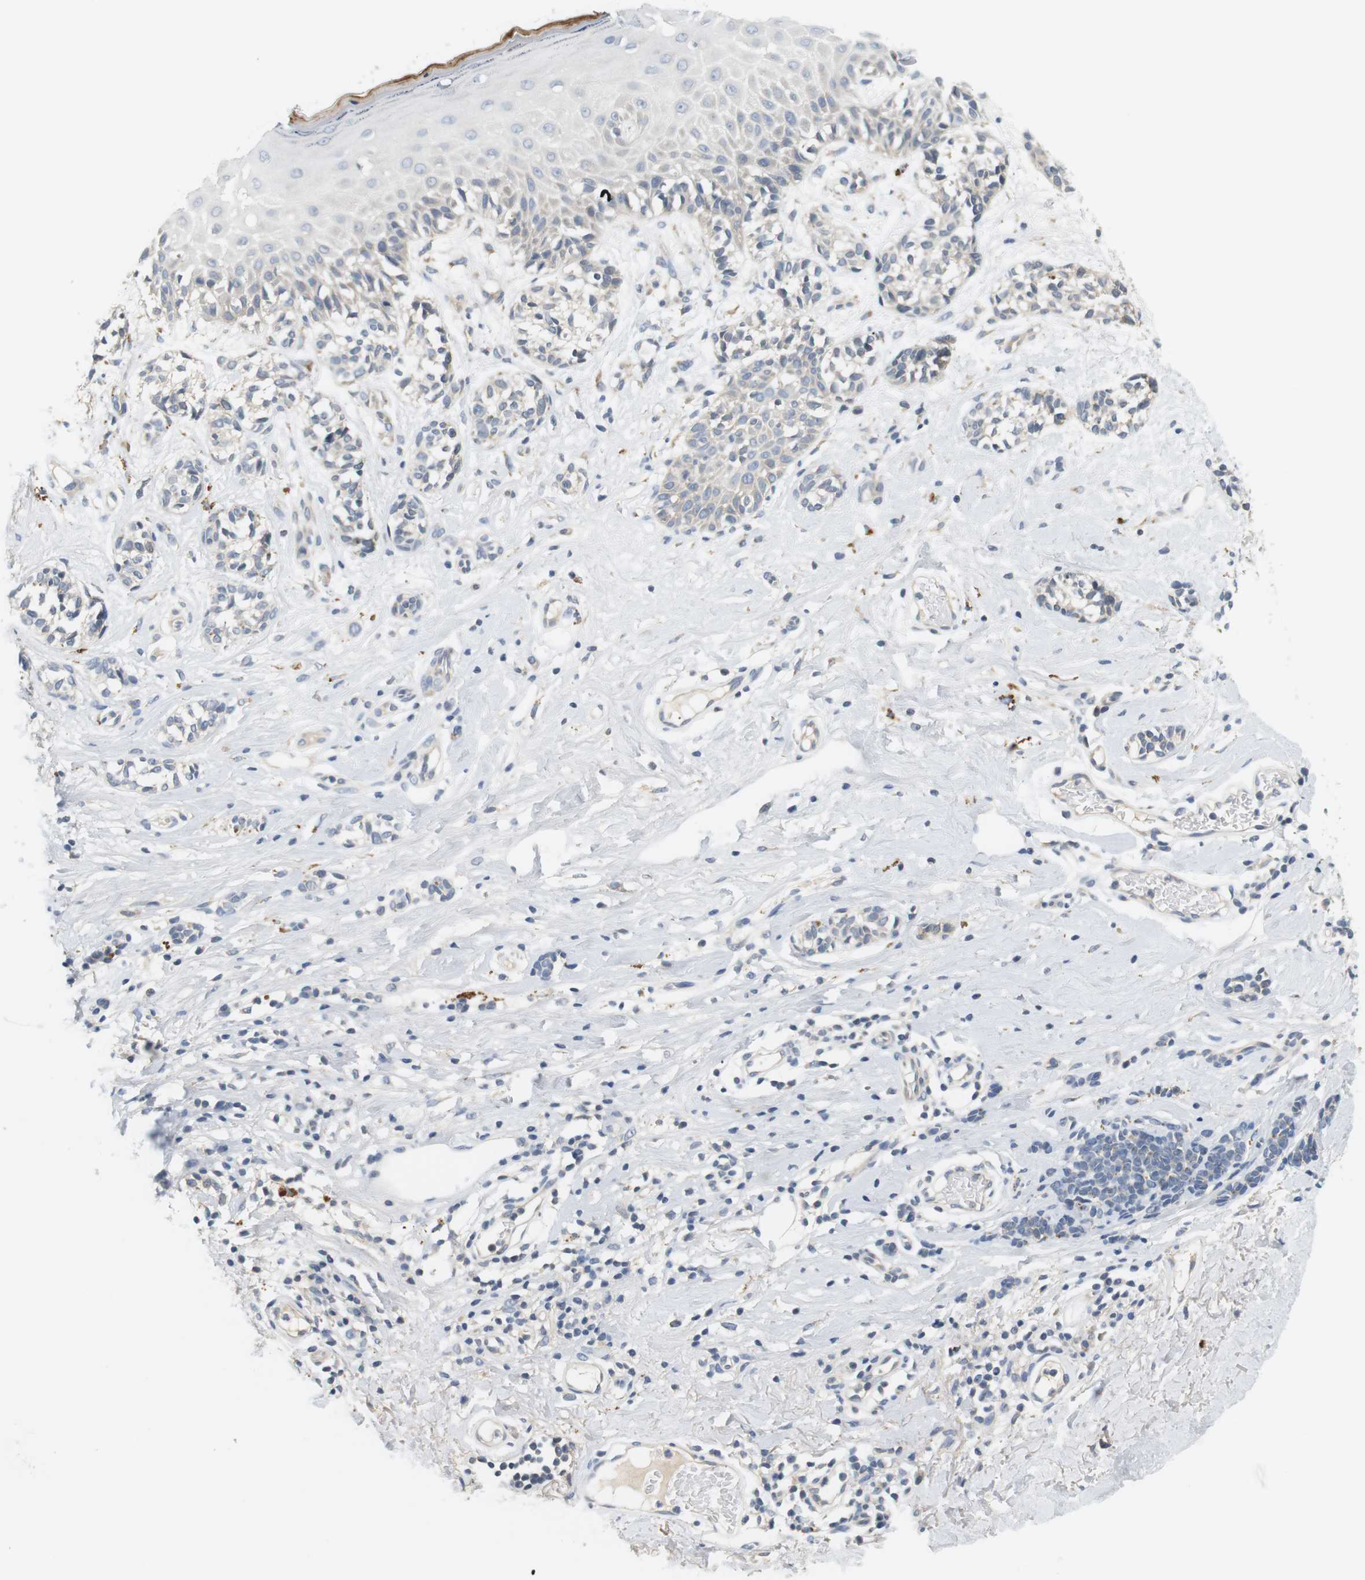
{"staining": {"intensity": "negative", "quantity": "none", "location": "none"}, "tissue": "melanoma", "cell_type": "Tumor cells", "image_type": "cancer", "snomed": [{"axis": "morphology", "description": "Malignant melanoma, NOS"}, {"axis": "topography", "description": "Skin"}], "caption": "High magnification brightfield microscopy of malignant melanoma stained with DAB (brown) and counterstained with hematoxylin (blue): tumor cells show no significant expression. (DAB immunohistochemistry (IHC), high magnification).", "gene": "EVA1C", "patient": {"sex": "male", "age": 64}}